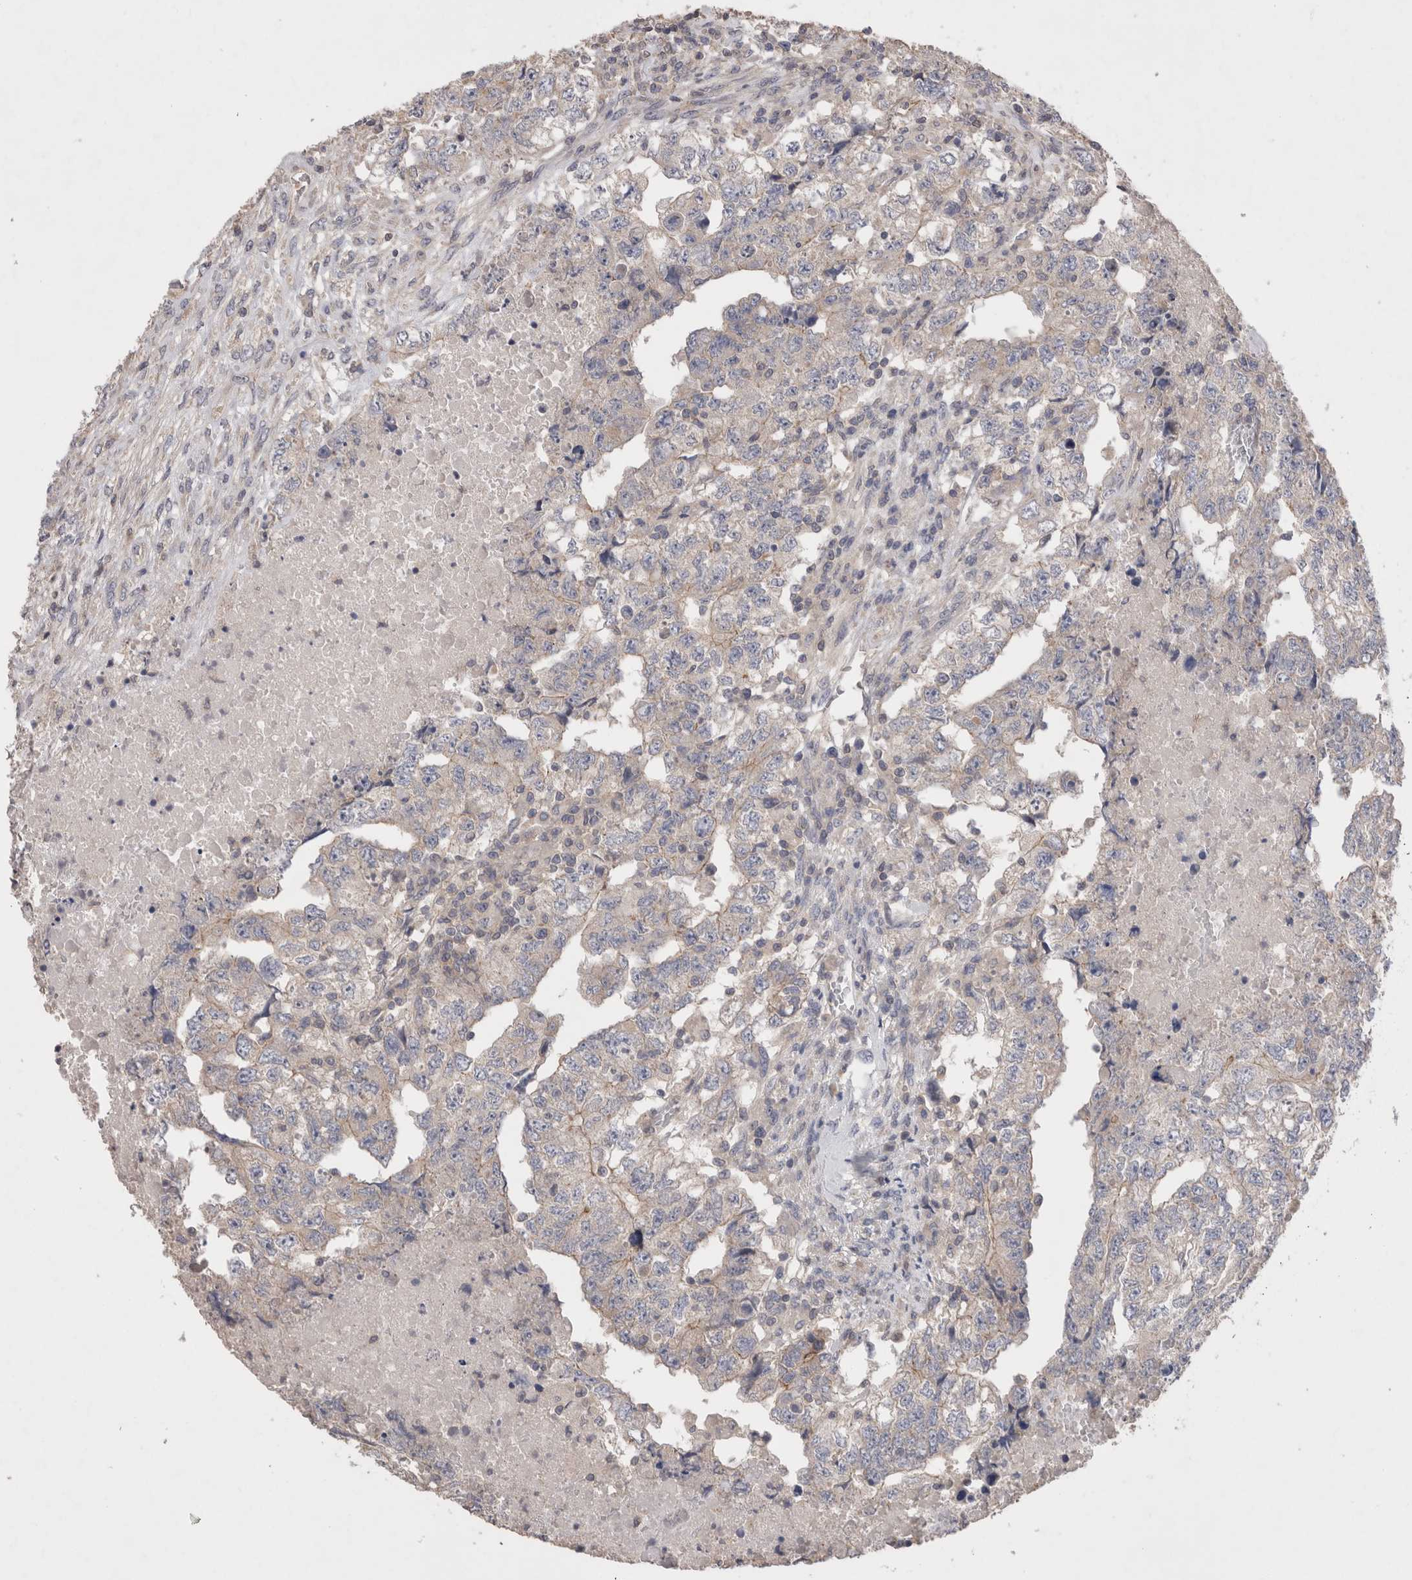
{"staining": {"intensity": "weak", "quantity": "<25%", "location": "cytoplasmic/membranous"}, "tissue": "testis cancer", "cell_type": "Tumor cells", "image_type": "cancer", "snomed": [{"axis": "morphology", "description": "Carcinoma, Embryonal, NOS"}, {"axis": "topography", "description": "Testis"}], "caption": "A high-resolution image shows IHC staining of testis cancer, which shows no significant staining in tumor cells.", "gene": "OTOR", "patient": {"sex": "male", "age": 36}}